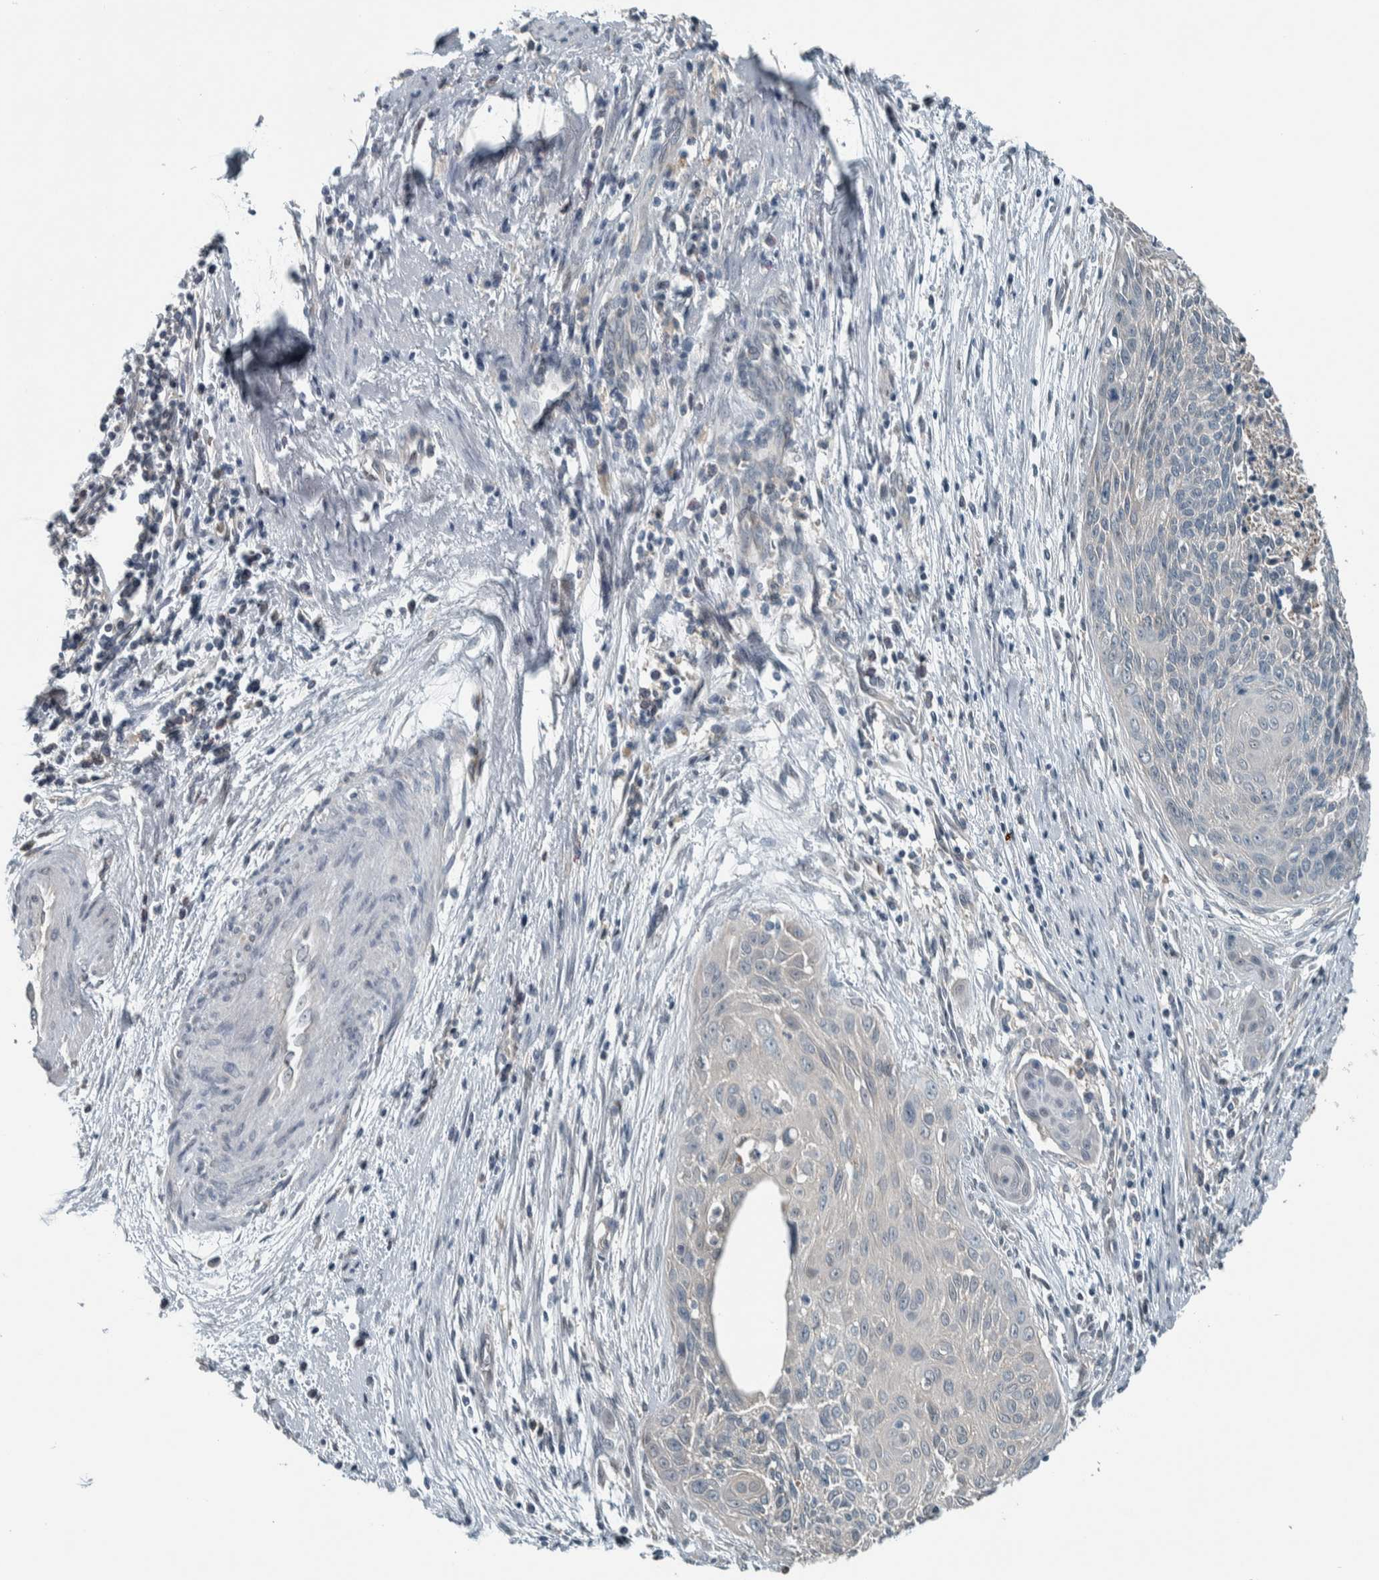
{"staining": {"intensity": "negative", "quantity": "none", "location": "none"}, "tissue": "cervical cancer", "cell_type": "Tumor cells", "image_type": "cancer", "snomed": [{"axis": "morphology", "description": "Squamous cell carcinoma, NOS"}, {"axis": "topography", "description": "Cervix"}], "caption": "The immunohistochemistry (IHC) image has no significant positivity in tumor cells of cervical cancer (squamous cell carcinoma) tissue.", "gene": "ALAD", "patient": {"sex": "female", "age": 55}}